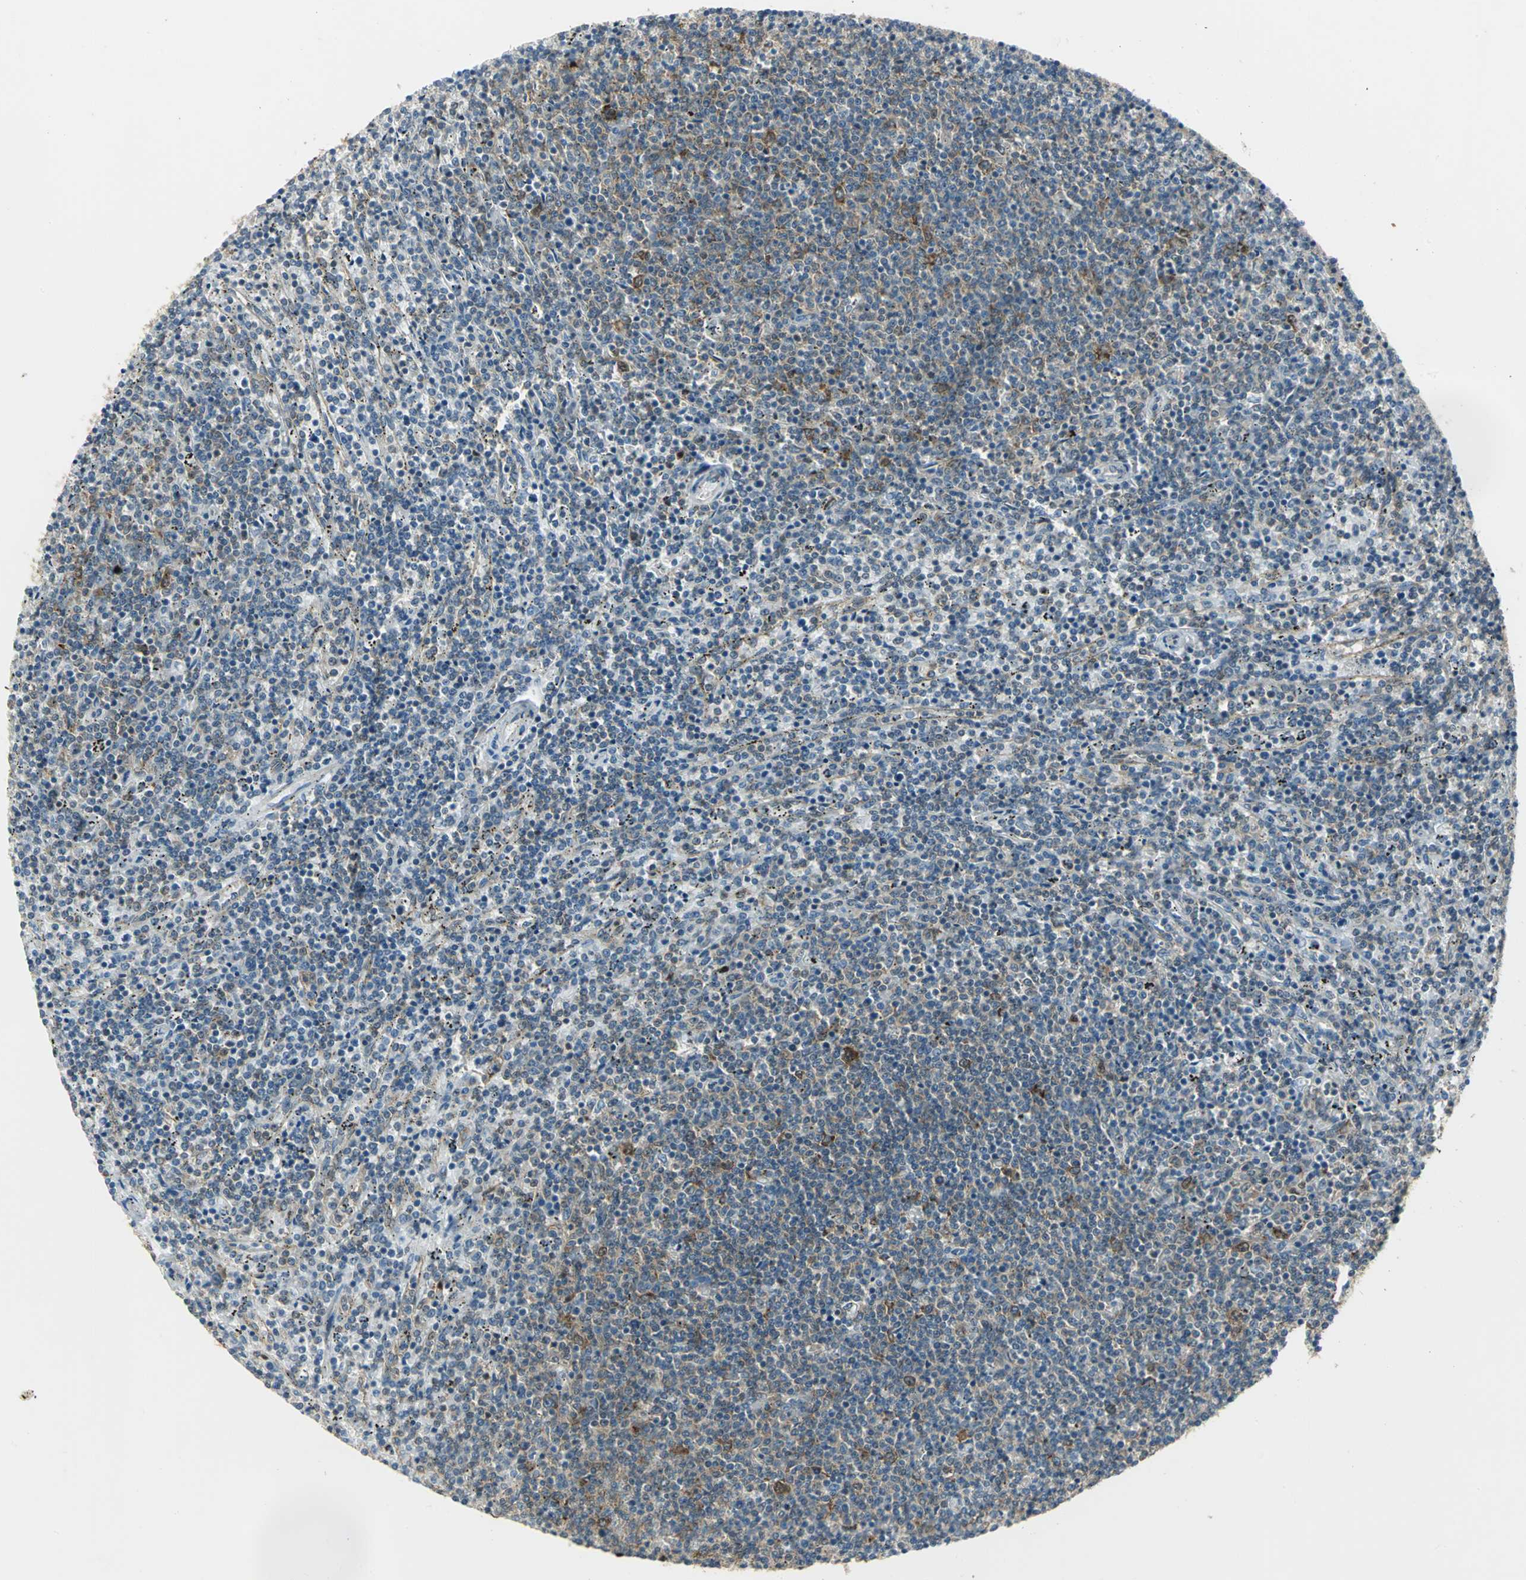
{"staining": {"intensity": "weak", "quantity": "<25%", "location": "cytoplasmic/membranous,nuclear"}, "tissue": "lymphoma", "cell_type": "Tumor cells", "image_type": "cancer", "snomed": [{"axis": "morphology", "description": "Malignant lymphoma, non-Hodgkin's type, Low grade"}, {"axis": "topography", "description": "Spleen"}], "caption": "Immunohistochemistry micrograph of human malignant lymphoma, non-Hodgkin's type (low-grade) stained for a protein (brown), which shows no staining in tumor cells.", "gene": "DDX5", "patient": {"sex": "female", "age": 50}}